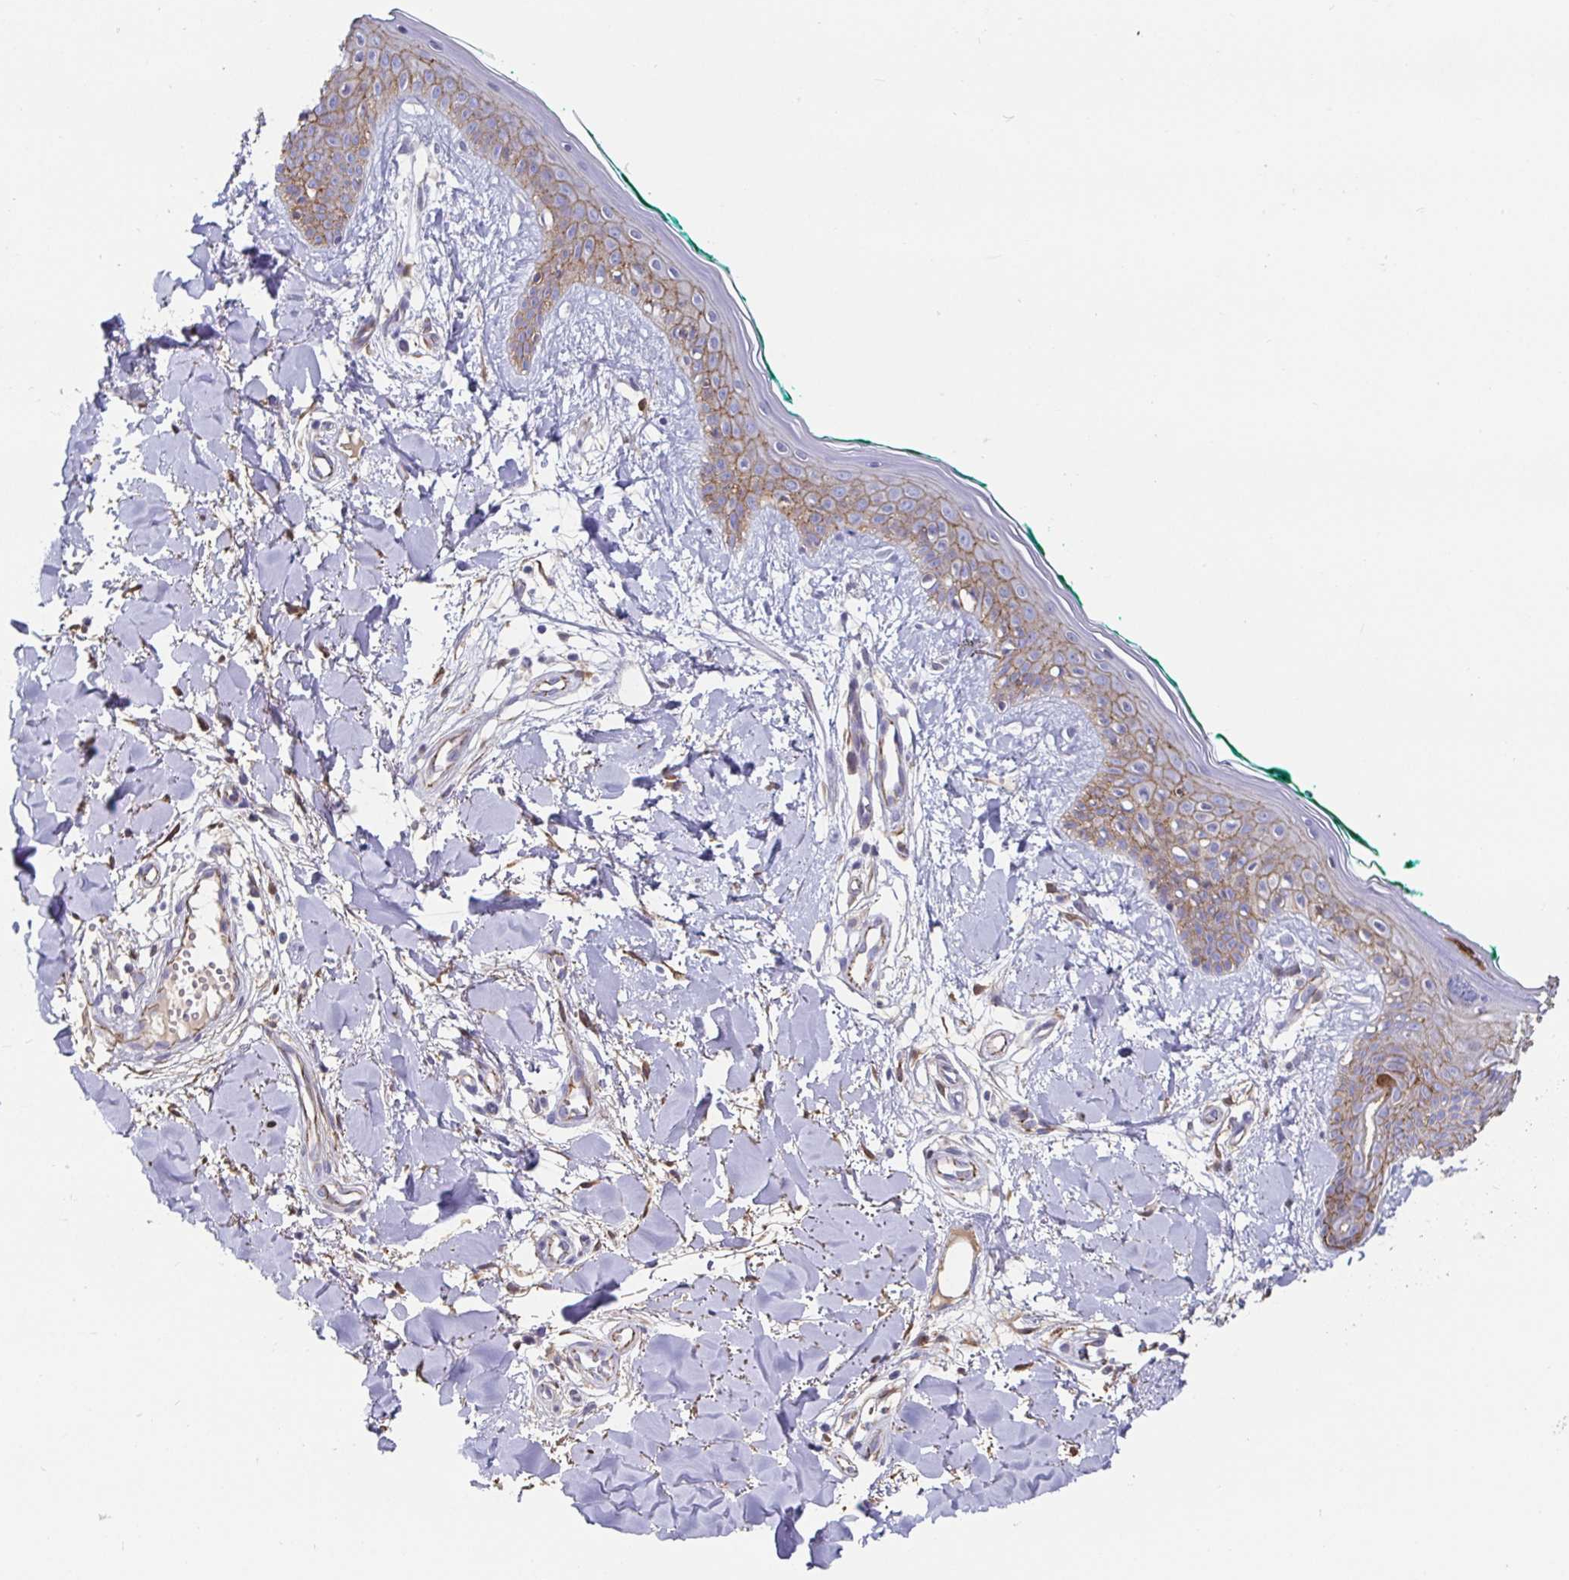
{"staining": {"intensity": "moderate", "quantity": "25%-75%", "location": "cytoplasmic/membranous"}, "tissue": "skin", "cell_type": "Fibroblasts", "image_type": "normal", "snomed": [{"axis": "morphology", "description": "Normal tissue, NOS"}, {"axis": "topography", "description": "Skin"}], "caption": "Skin stained for a protein displays moderate cytoplasmic/membranous positivity in fibroblasts. (DAB (3,3'-diaminobenzidine) = brown stain, brightfield microscopy at high magnification).", "gene": "PIWIL3", "patient": {"sex": "female", "age": 34}}